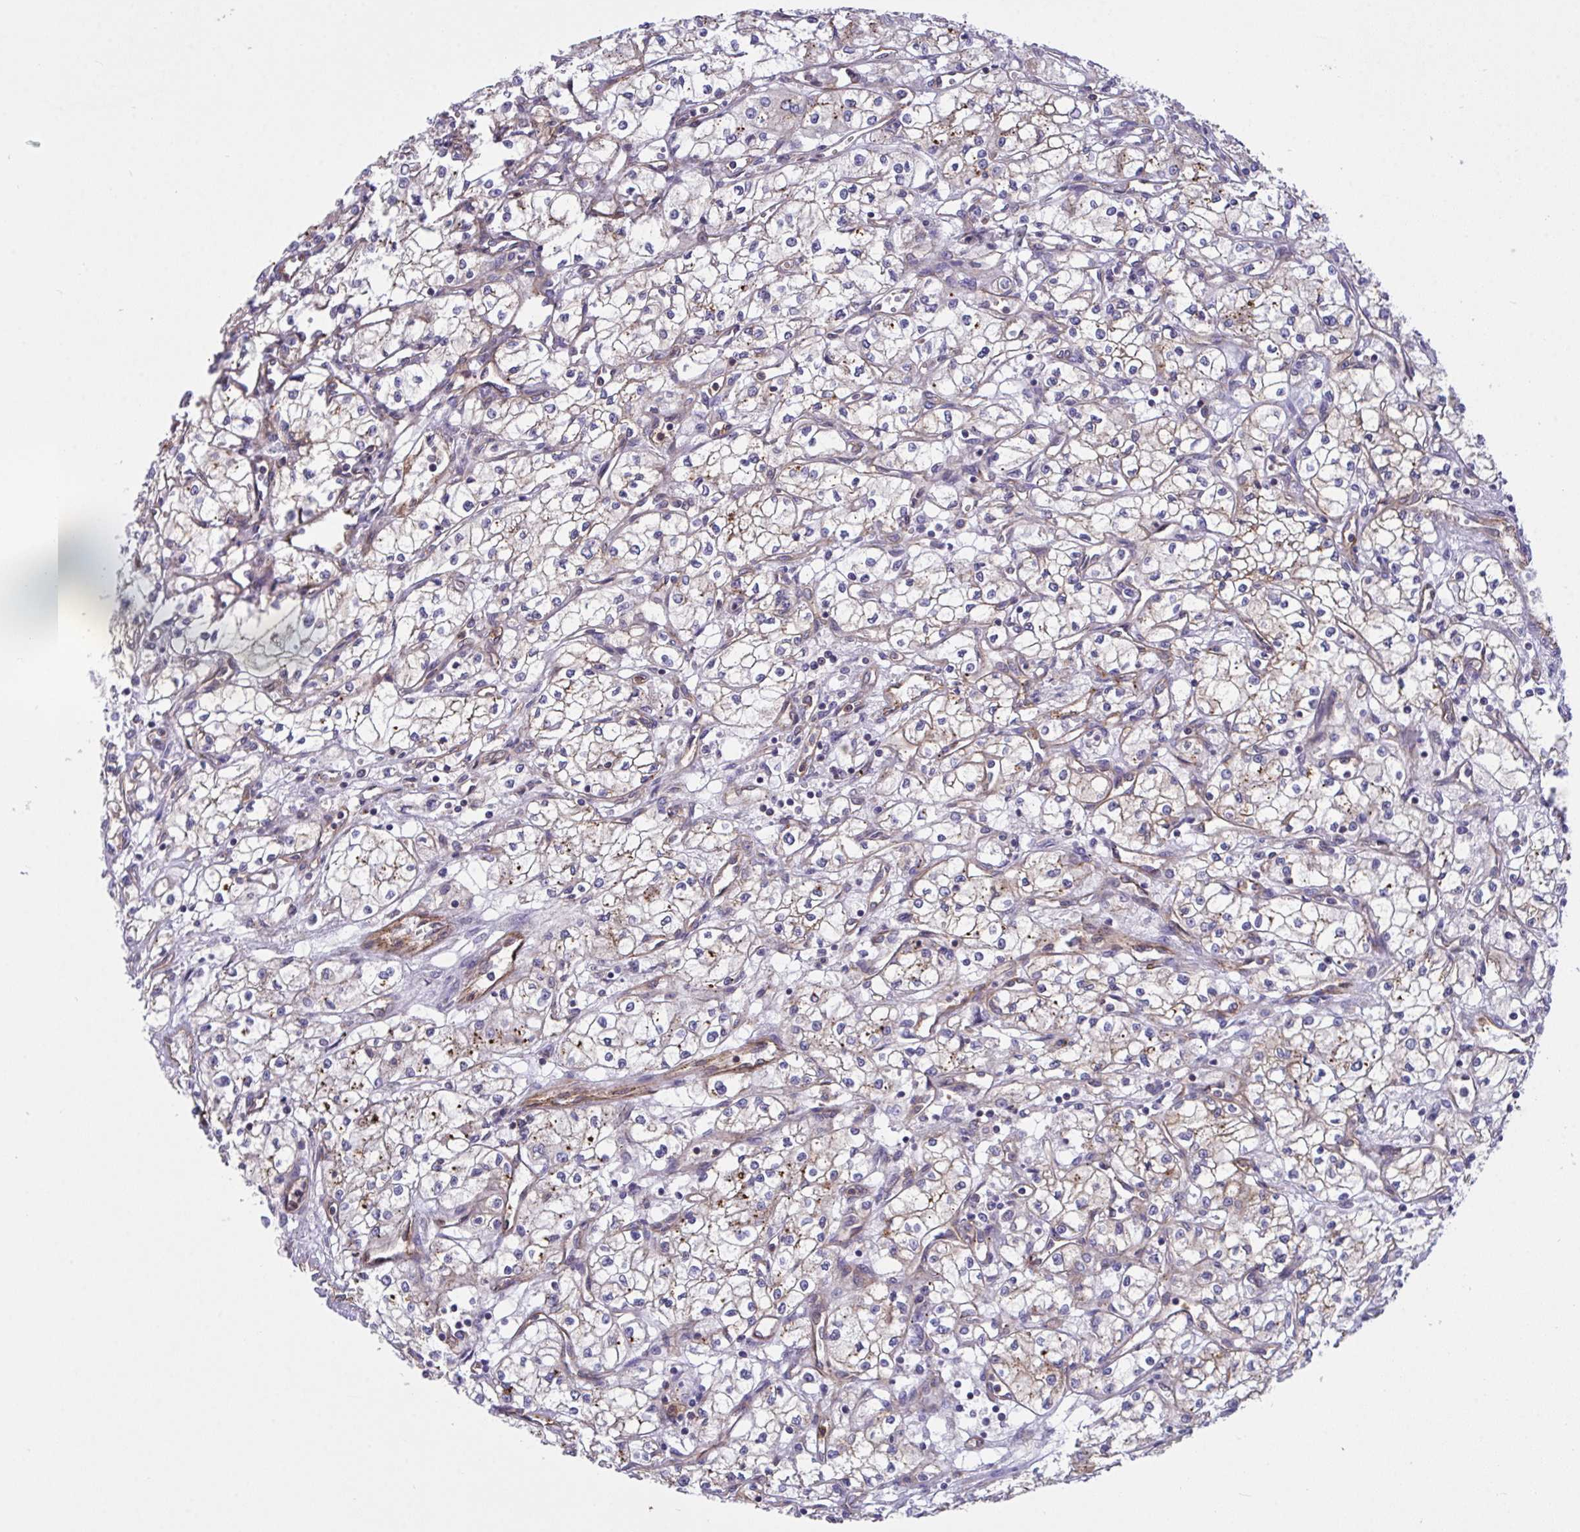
{"staining": {"intensity": "weak", "quantity": "25%-75%", "location": "cytoplasmic/membranous"}, "tissue": "renal cancer", "cell_type": "Tumor cells", "image_type": "cancer", "snomed": [{"axis": "morphology", "description": "Adenocarcinoma, NOS"}, {"axis": "topography", "description": "Kidney"}], "caption": "IHC of human adenocarcinoma (renal) shows low levels of weak cytoplasmic/membranous expression in approximately 25%-75% of tumor cells.", "gene": "C4orf36", "patient": {"sex": "male", "age": 59}}